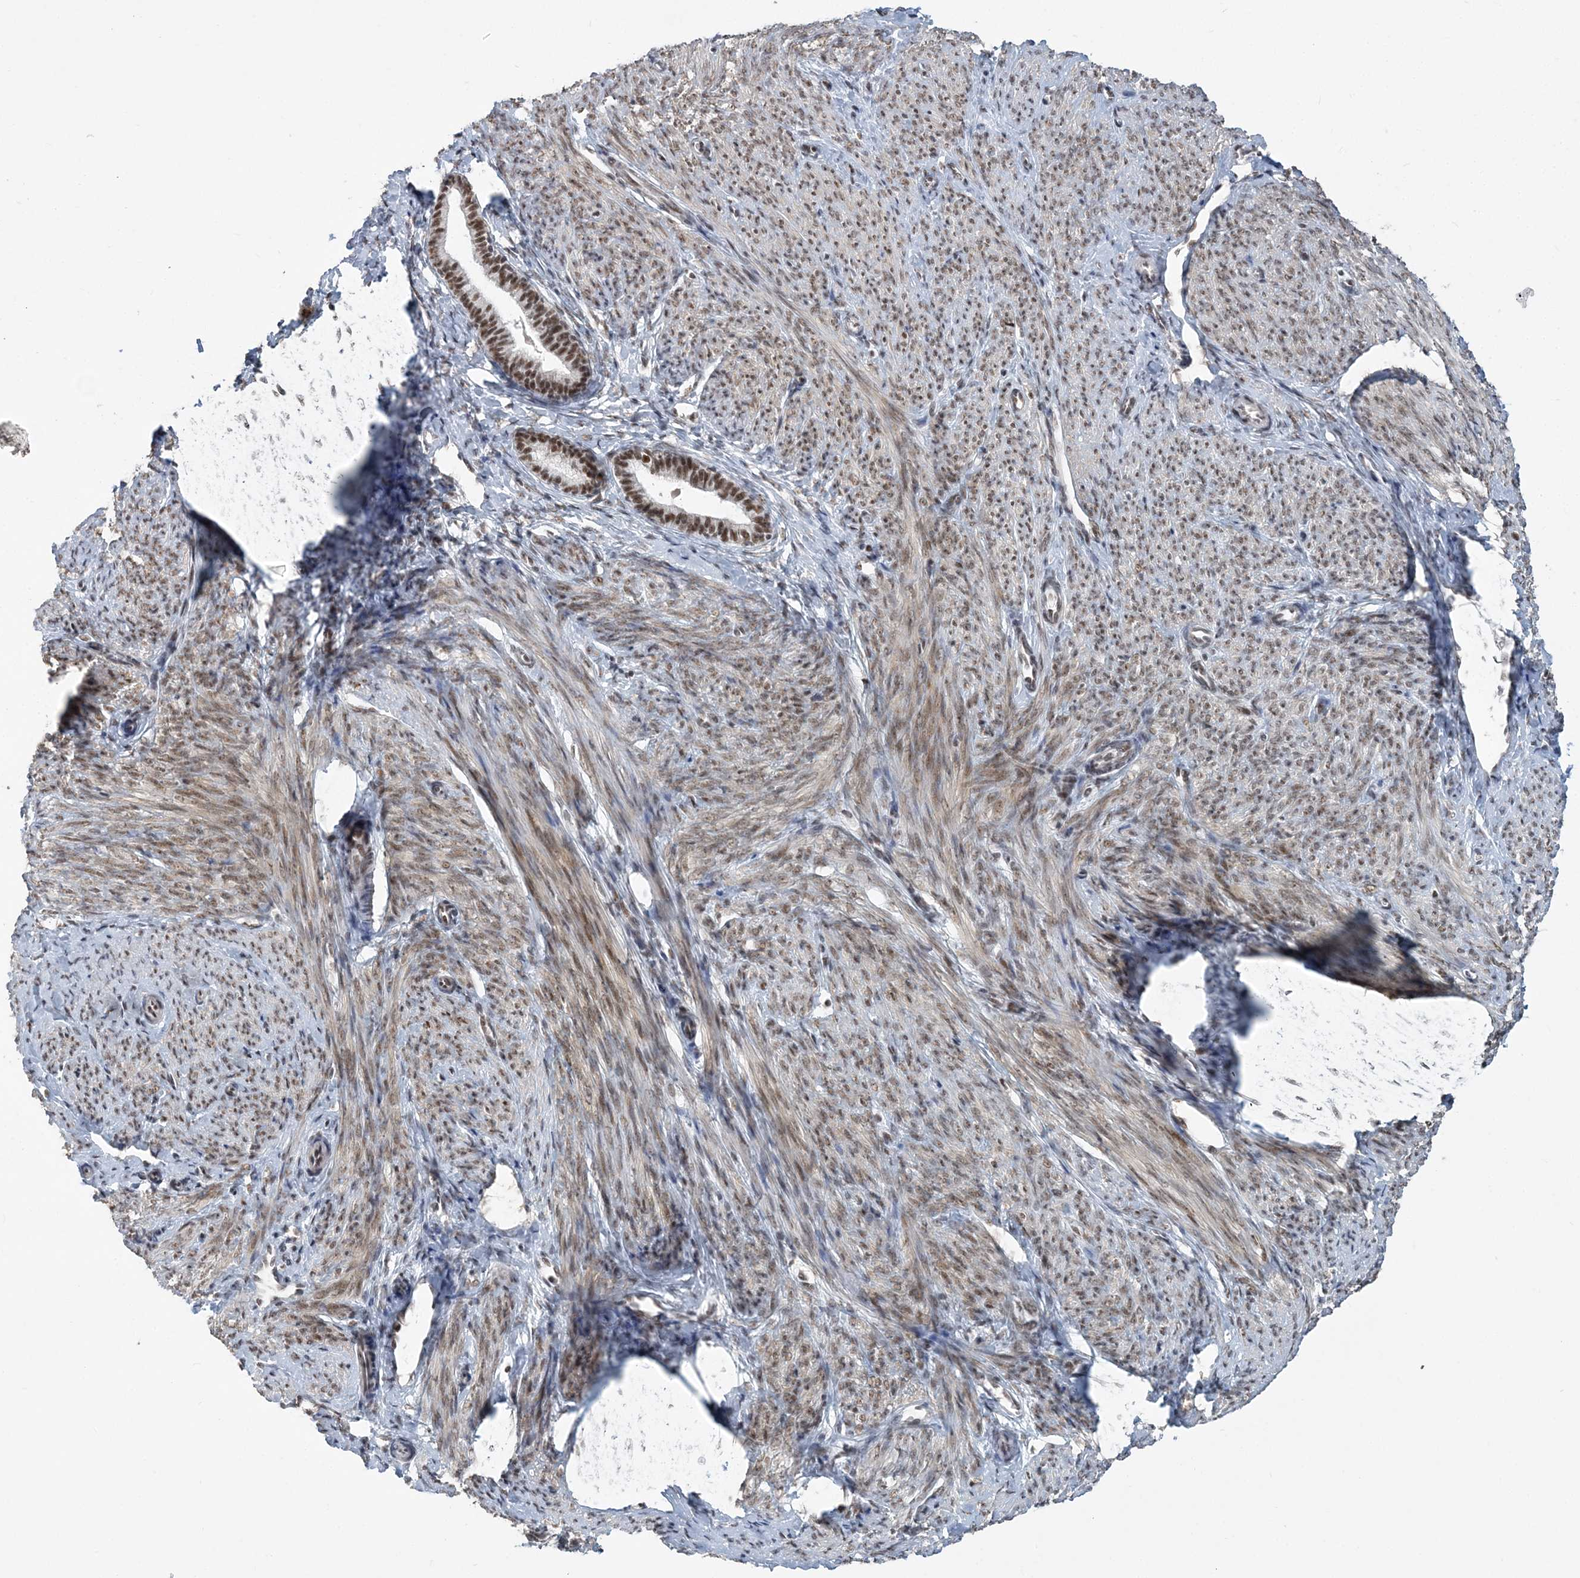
{"staining": {"intensity": "strong", "quantity": ">75%", "location": "cytoplasmic/membranous,nuclear"}, "tissue": "endometrium", "cell_type": "Cells in endometrial stroma", "image_type": "normal", "snomed": [{"axis": "morphology", "description": "Normal tissue, NOS"}, {"axis": "topography", "description": "Endometrium"}], "caption": "Strong cytoplasmic/membranous,nuclear positivity is present in approximately >75% of cells in endometrial stroma in unremarkable endometrium. The staining was performed using DAB, with brown indicating positive protein expression. Nuclei are stained blue with hematoxylin.", "gene": "PLRG1", "patient": {"sex": "female", "age": 72}}